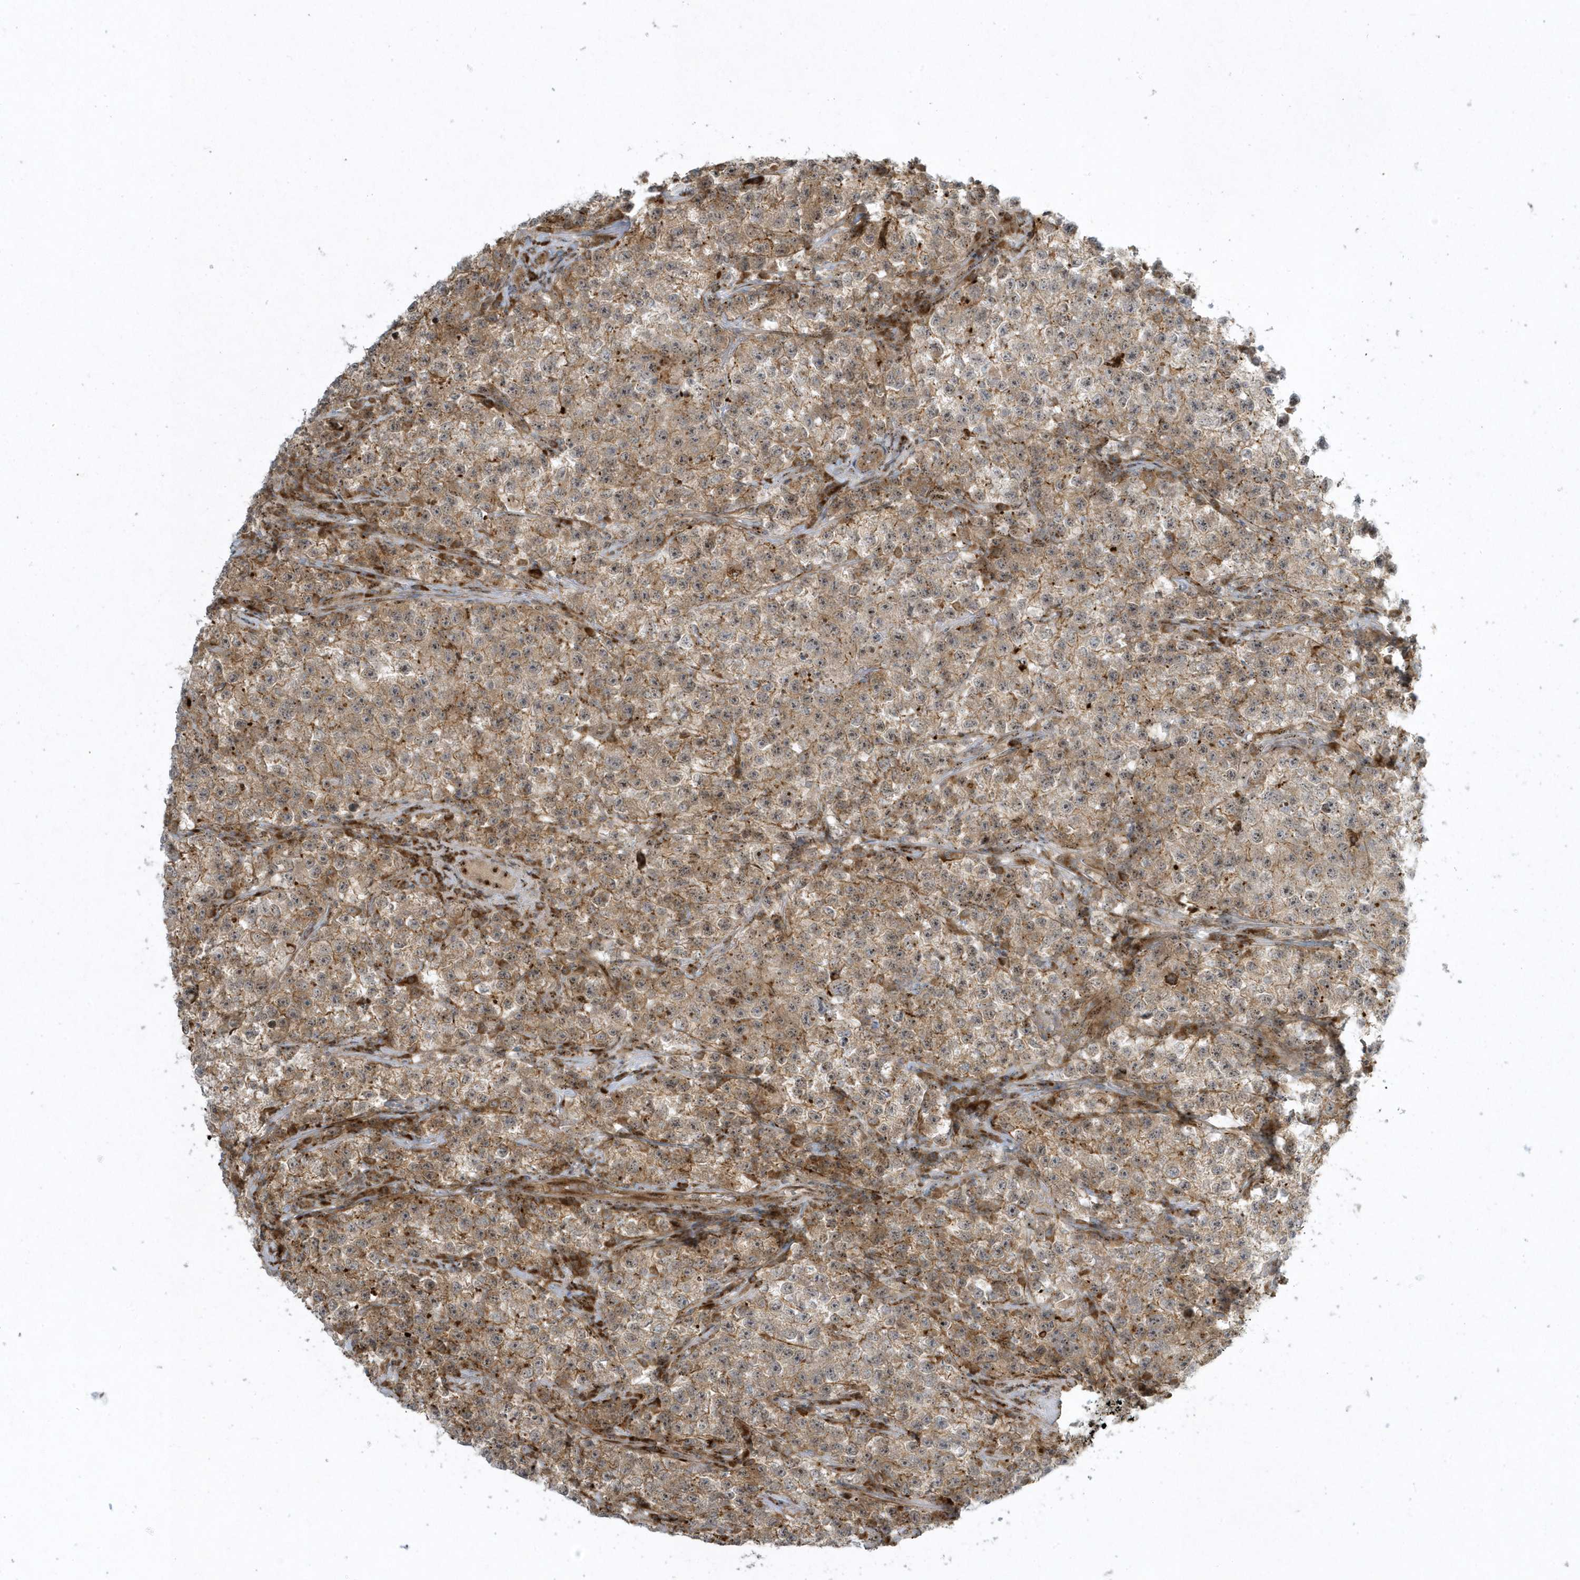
{"staining": {"intensity": "moderate", "quantity": ">75%", "location": "cytoplasmic/membranous"}, "tissue": "testis cancer", "cell_type": "Tumor cells", "image_type": "cancer", "snomed": [{"axis": "morphology", "description": "Seminoma, NOS"}, {"axis": "topography", "description": "Testis"}], "caption": "Protein expression analysis of testis seminoma shows moderate cytoplasmic/membranous staining in about >75% of tumor cells. (DAB IHC with brightfield microscopy, high magnification).", "gene": "MASP2", "patient": {"sex": "male", "age": 22}}